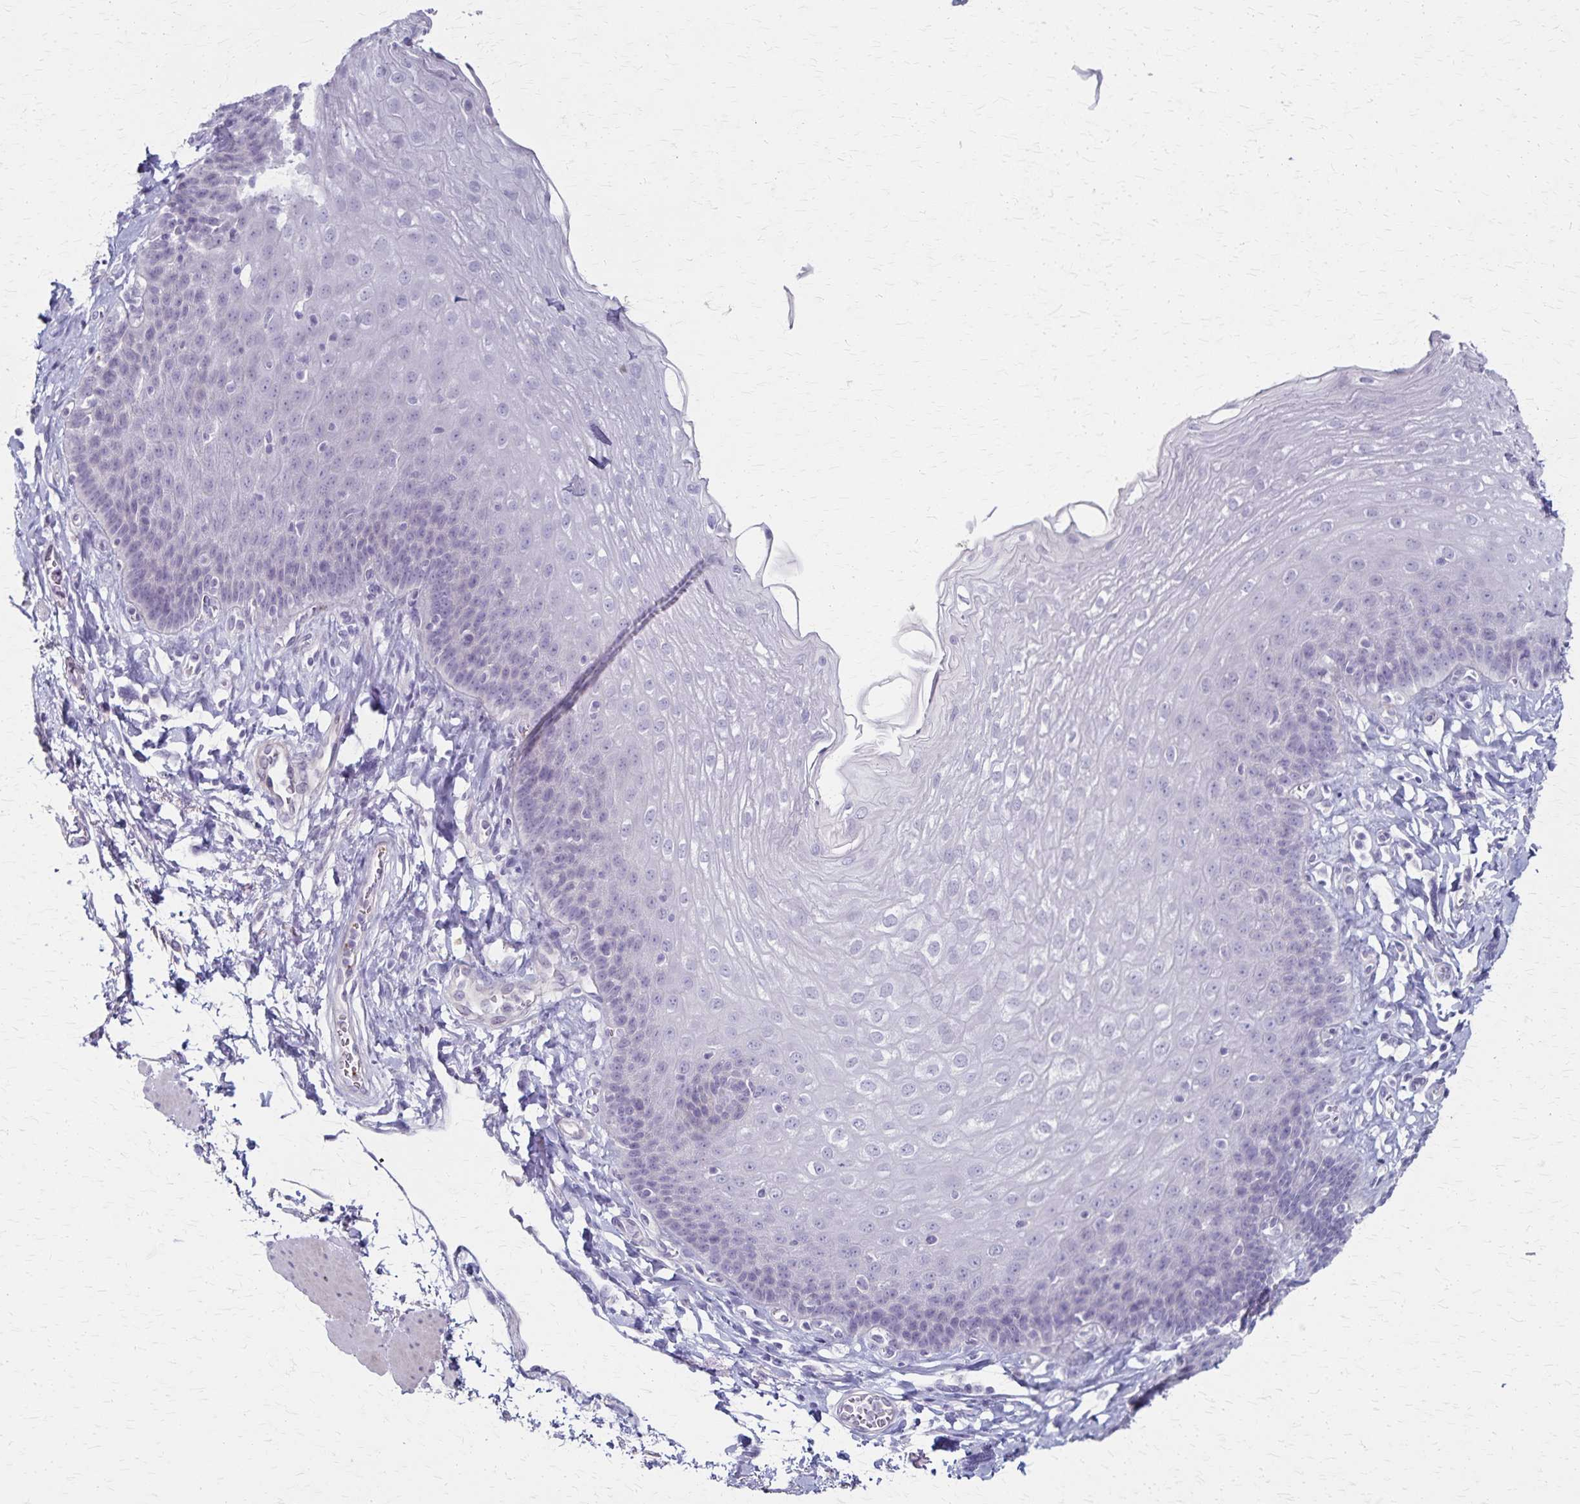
{"staining": {"intensity": "negative", "quantity": "none", "location": "none"}, "tissue": "esophagus", "cell_type": "Squamous epithelial cells", "image_type": "normal", "snomed": [{"axis": "morphology", "description": "Normal tissue, NOS"}, {"axis": "topography", "description": "Esophagus"}], "caption": "Immunohistochemistry (IHC) micrograph of unremarkable esophagus: human esophagus stained with DAB demonstrates no significant protein expression in squamous epithelial cells.", "gene": "RASL10B", "patient": {"sex": "female", "age": 81}}